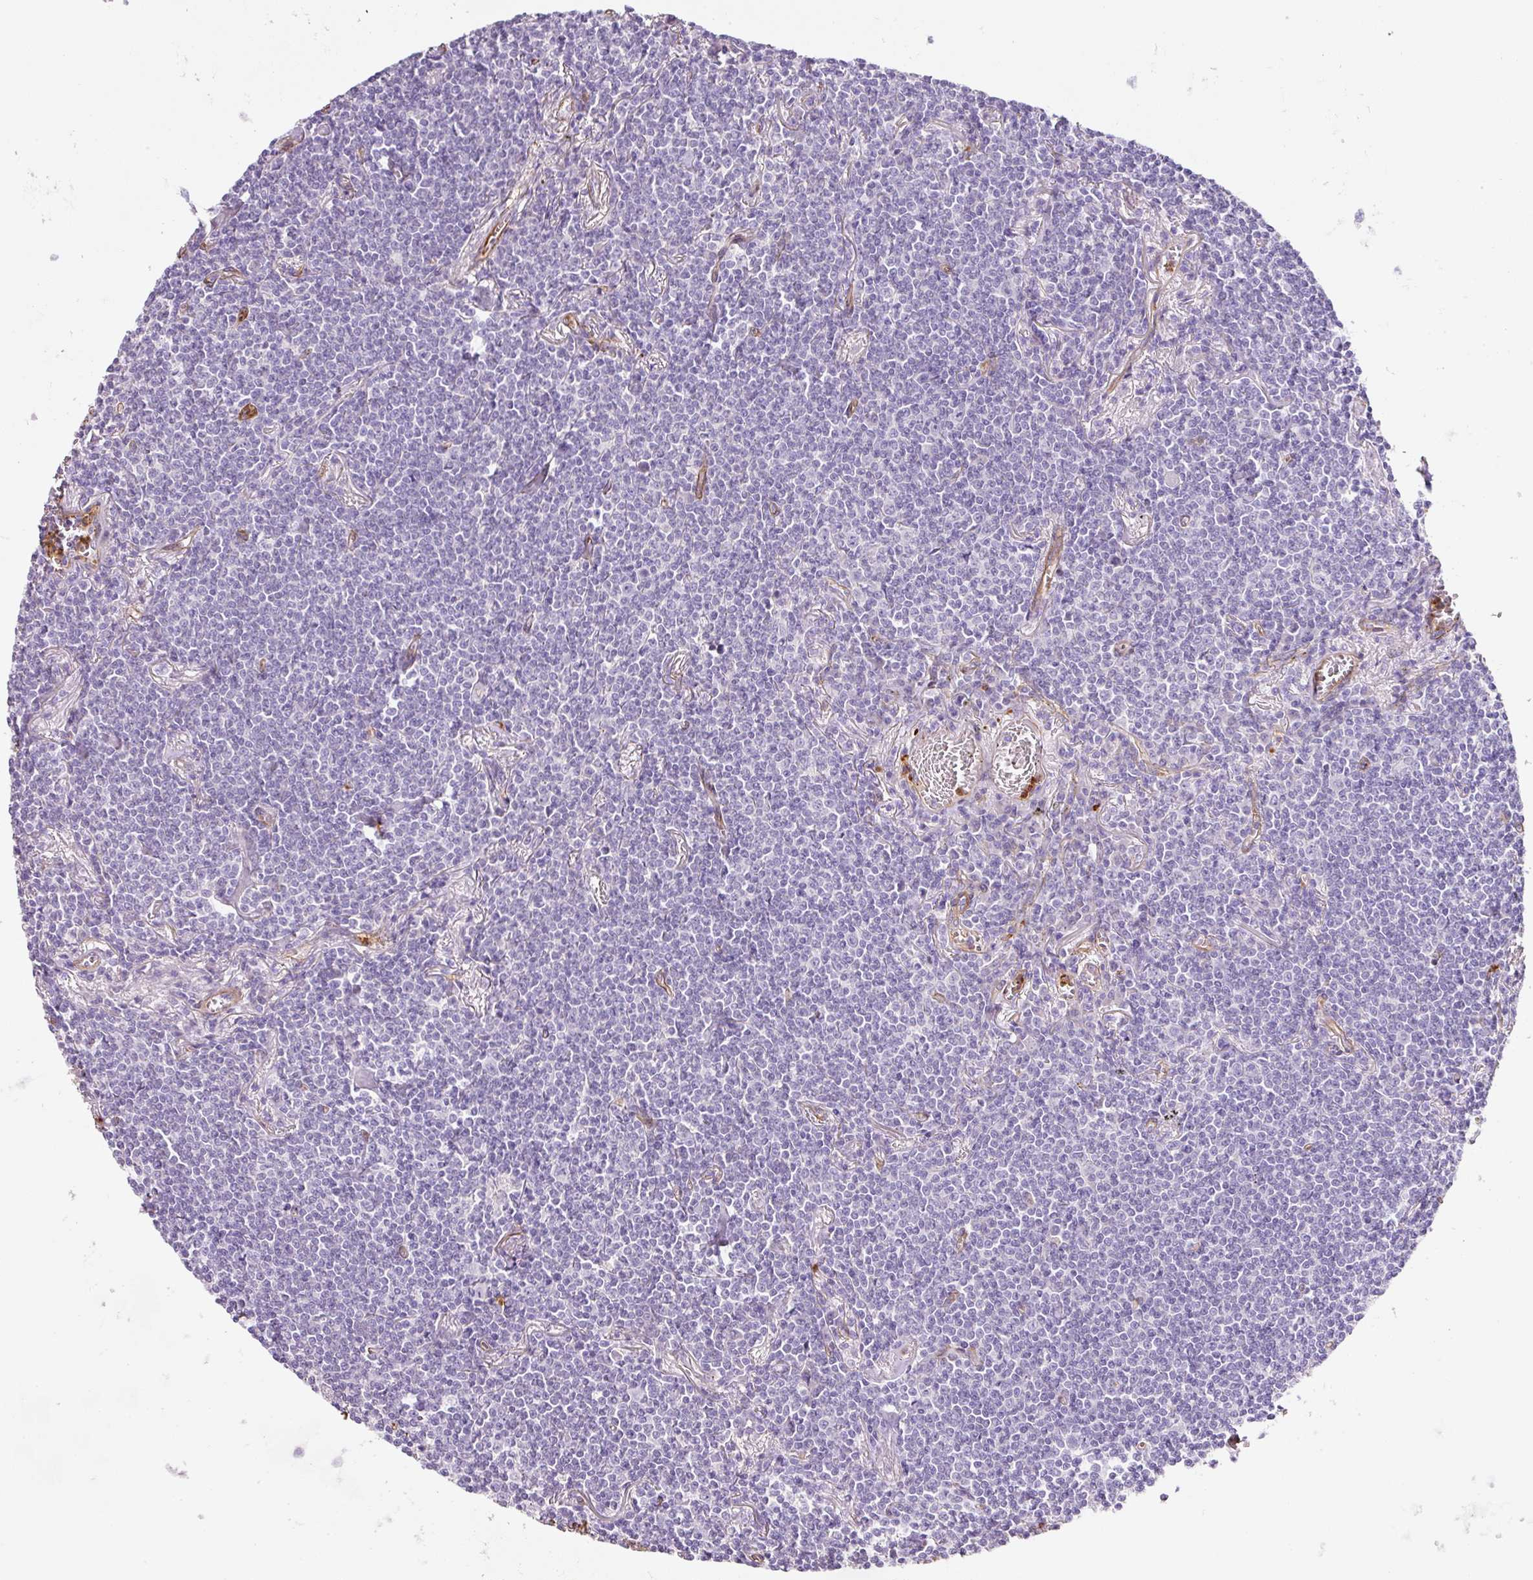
{"staining": {"intensity": "negative", "quantity": "none", "location": "none"}, "tissue": "lymphoma", "cell_type": "Tumor cells", "image_type": "cancer", "snomed": [{"axis": "morphology", "description": "Malignant lymphoma, non-Hodgkin's type, Low grade"}, {"axis": "topography", "description": "Lung"}], "caption": "Tumor cells are negative for protein expression in human lymphoma.", "gene": "LOXL4", "patient": {"sex": "female", "age": 71}}